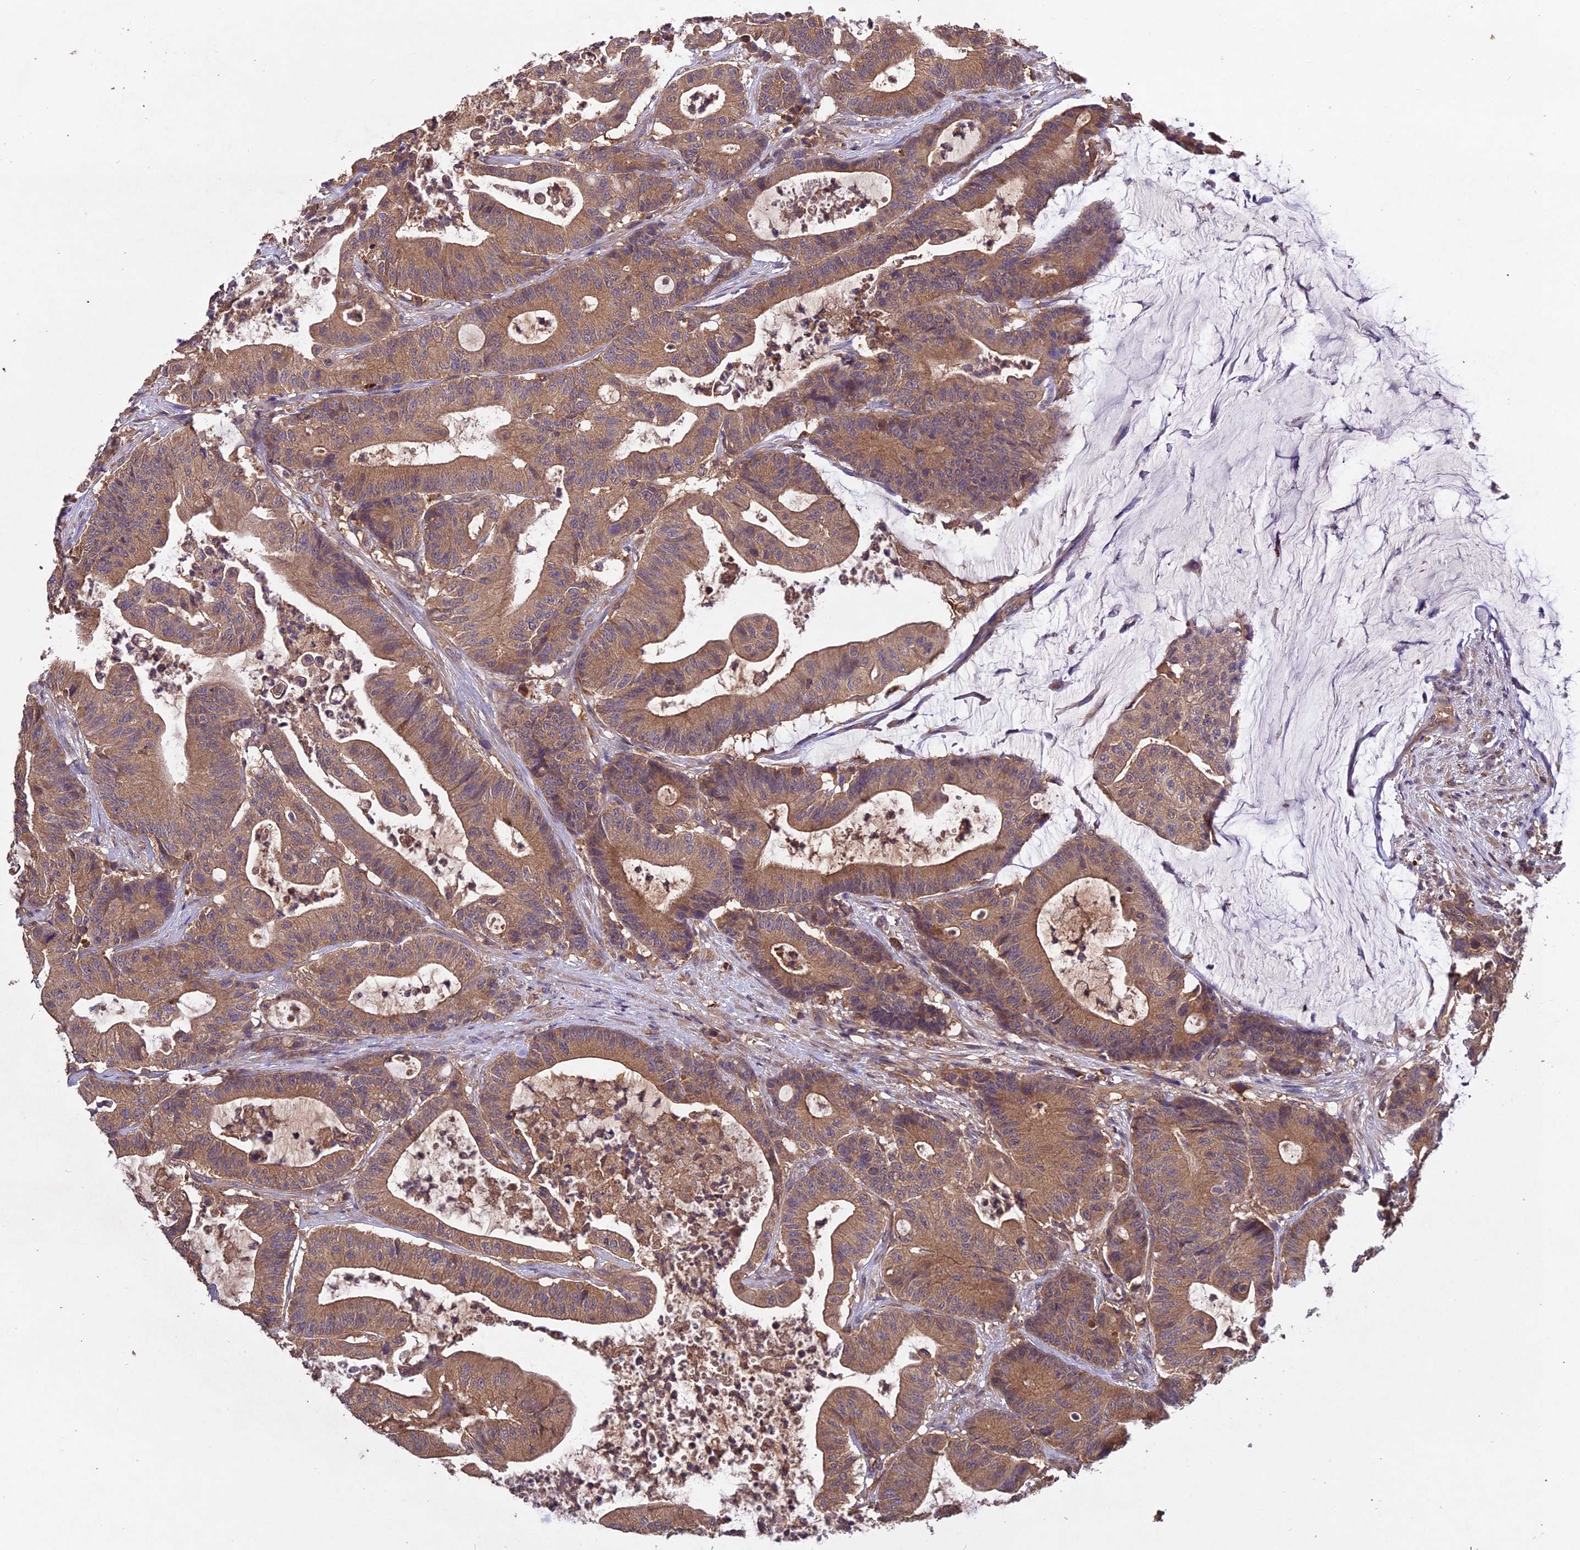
{"staining": {"intensity": "moderate", "quantity": ">75%", "location": "cytoplasmic/membranous"}, "tissue": "colorectal cancer", "cell_type": "Tumor cells", "image_type": "cancer", "snomed": [{"axis": "morphology", "description": "Adenocarcinoma, NOS"}, {"axis": "topography", "description": "Colon"}], "caption": "A medium amount of moderate cytoplasmic/membranous positivity is appreciated in approximately >75% of tumor cells in colorectal adenocarcinoma tissue.", "gene": "TMEM258", "patient": {"sex": "female", "age": 84}}